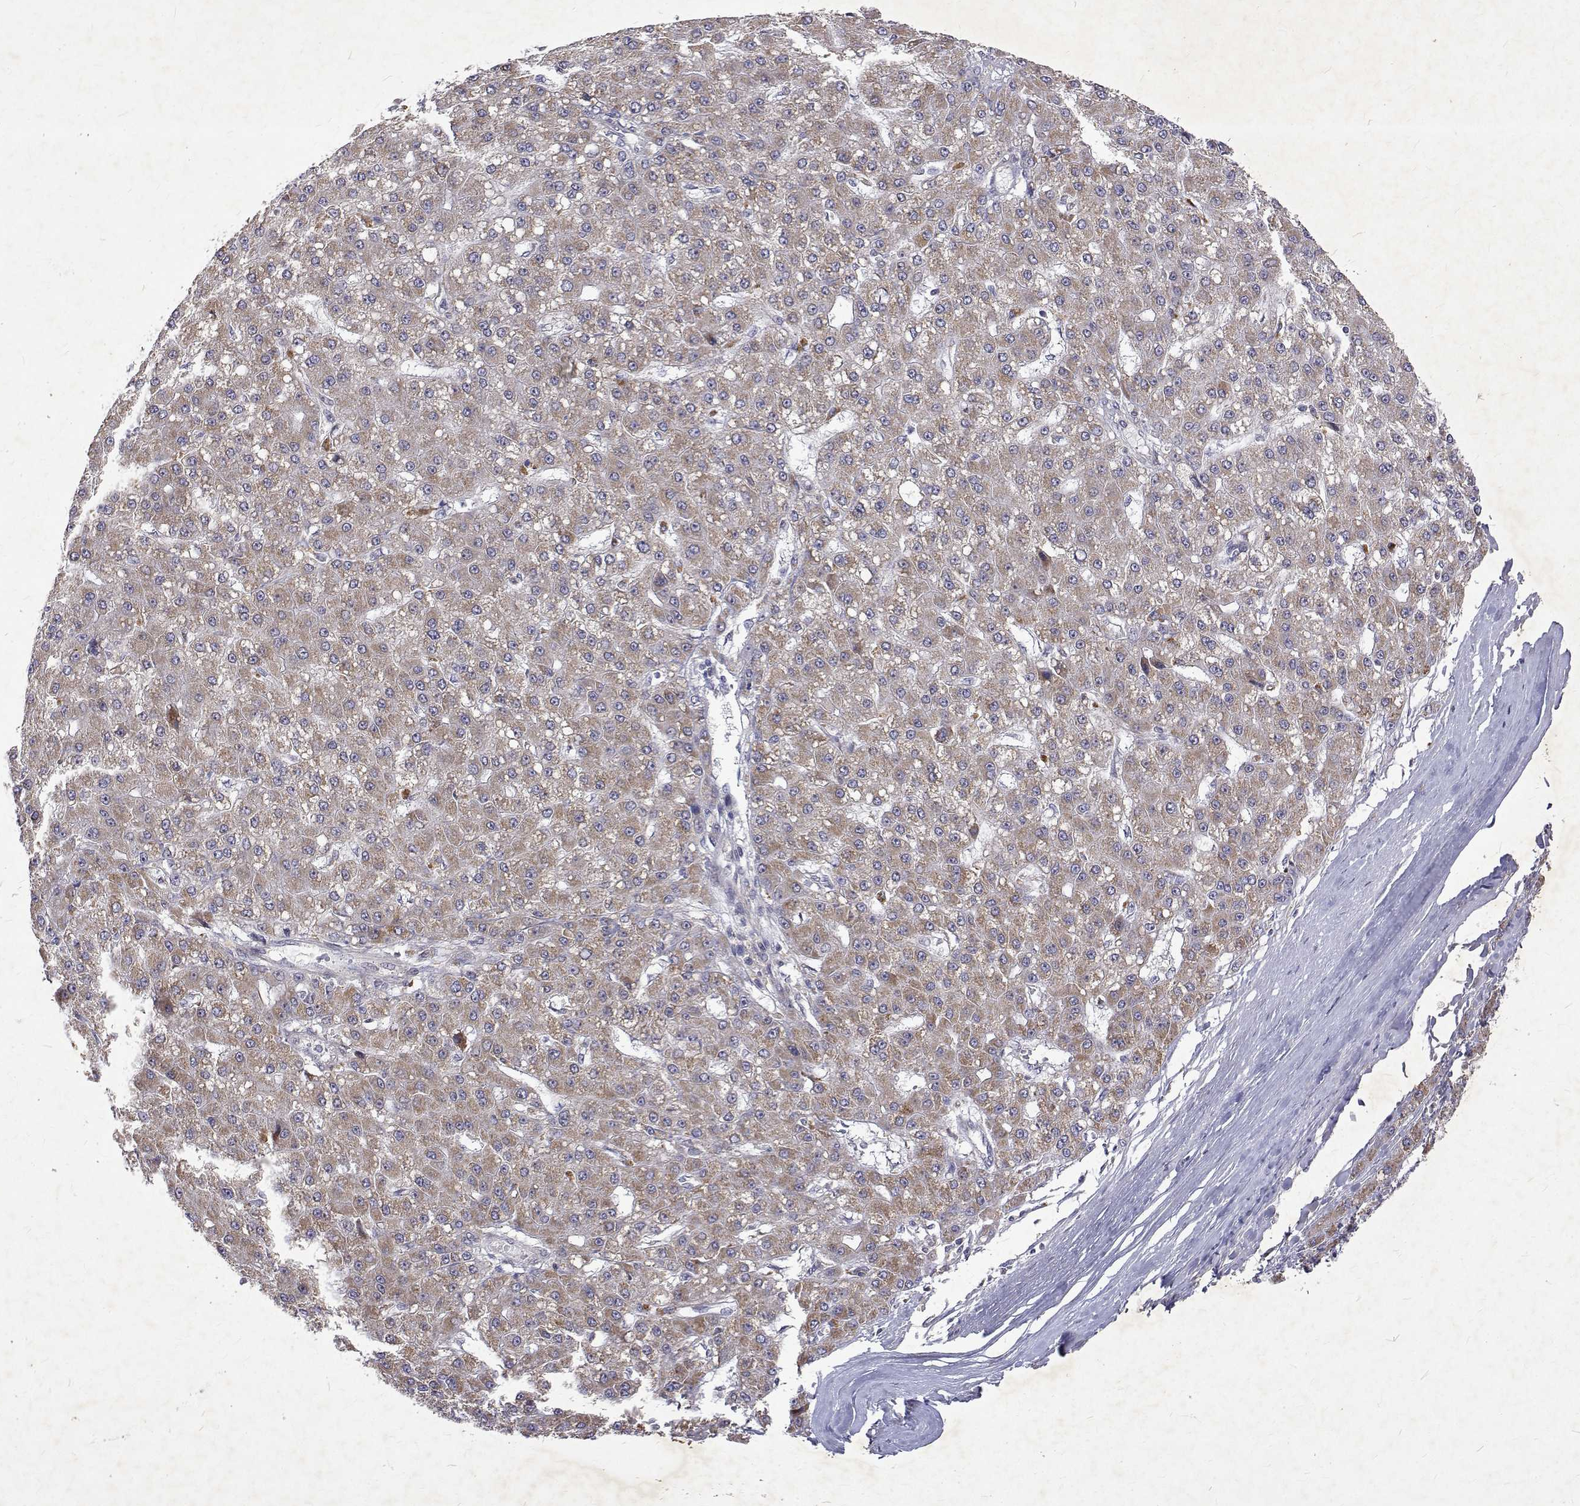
{"staining": {"intensity": "weak", "quantity": ">75%", "location": "cytoplasmic/membranous"}, "tissue": "liver cancer", "cell_type": "Tumor cells", "image_type": "cancer", "snomed": [{"axis": "morphology", "description": "Carcinoma, Hepatocellular, NOS"}, {"axis": "topography", "description": "Liver"}], "caption": "Protein staining exhibits weak cytoplasmic/membranous positivity in about >75% of tumor cells in liver cancer.", "gene": "ALKBH8", "patient": {"sex": "male", "age": 67}}